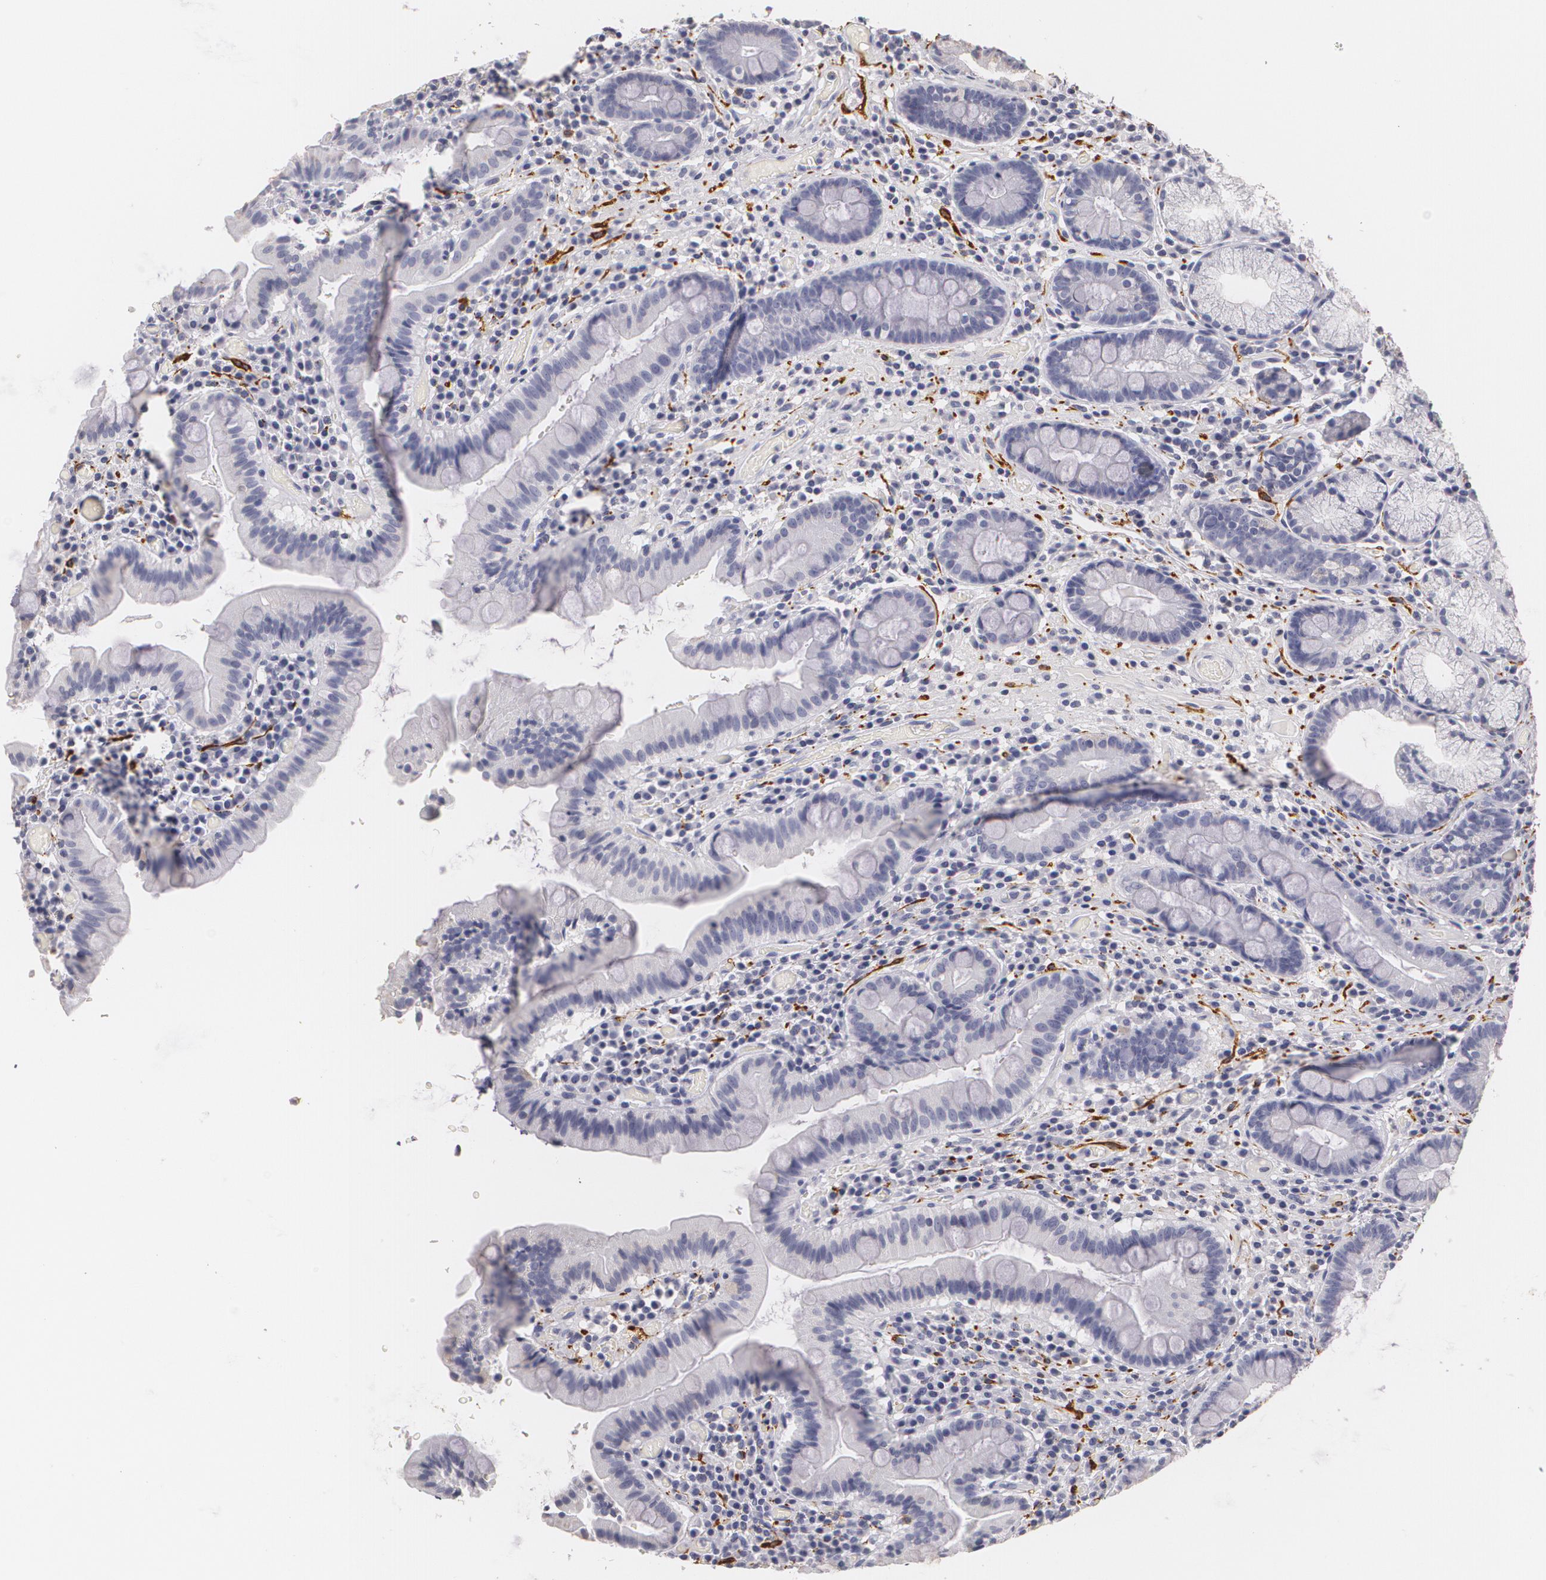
{"staining": {"intensity": "negative", "quantity": "none", "location": "none"}, "tissue": "duodenum", "cell_type": "Glandular cells", "image_type": "normal", "snomed": [{"axis": "morphology", "description": "Normal tissue, NOS"}, {"axis": "topography", "description": "Stomach, lower"}, {"axis": "topography", "description": "Duodenum"}], "caption": "An immunohistochemistry (IHC) histopathology image of unremarkable duodenum is shown. There is no staining in glandular cells of duodenum.", "gene": "NGFR", "patient": {"sex": "male", "age": 84}}